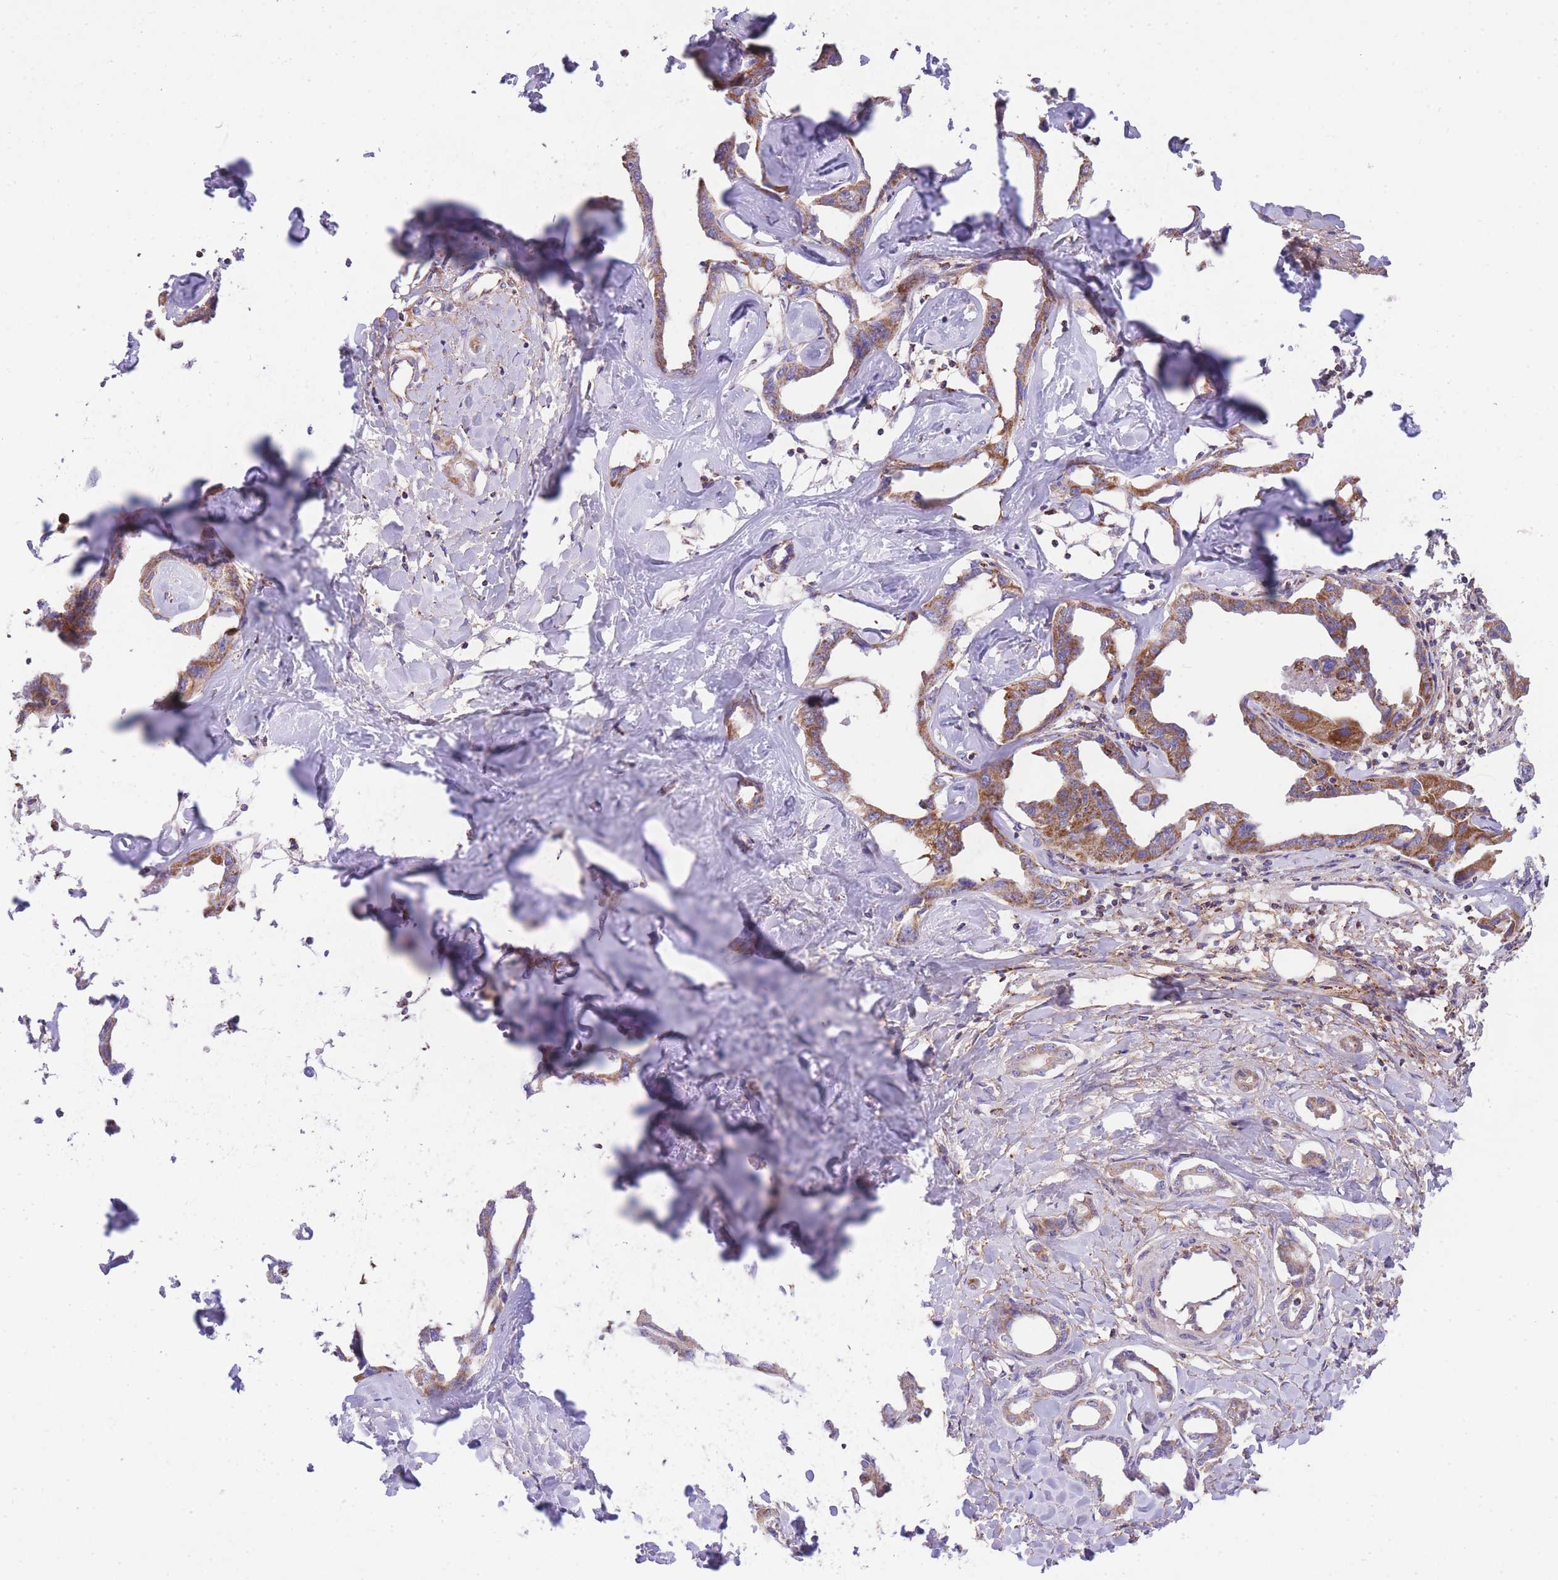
{"staining": {"intensity": "moderate", "quantity": ">75%", "location": "cytoplasmic/membranous"}, "tissue": "liver cancer", "cell_type": "Tumor cells", "image_type": "cancer", "snomed": [{"axis": "morphology", "description": "Cholangiocarcinoma"}, {"axis": "topography", "description": "Liver"}], "caption": "This micrograph reveals IHC staining of cholangiocarcinoma (liver), with medium moderate cytoplasmic/membranous positivity in about >75% of tumor cells.", "gene": "ST3GAL3", "patient": {"sex": "male", "age": 59}}